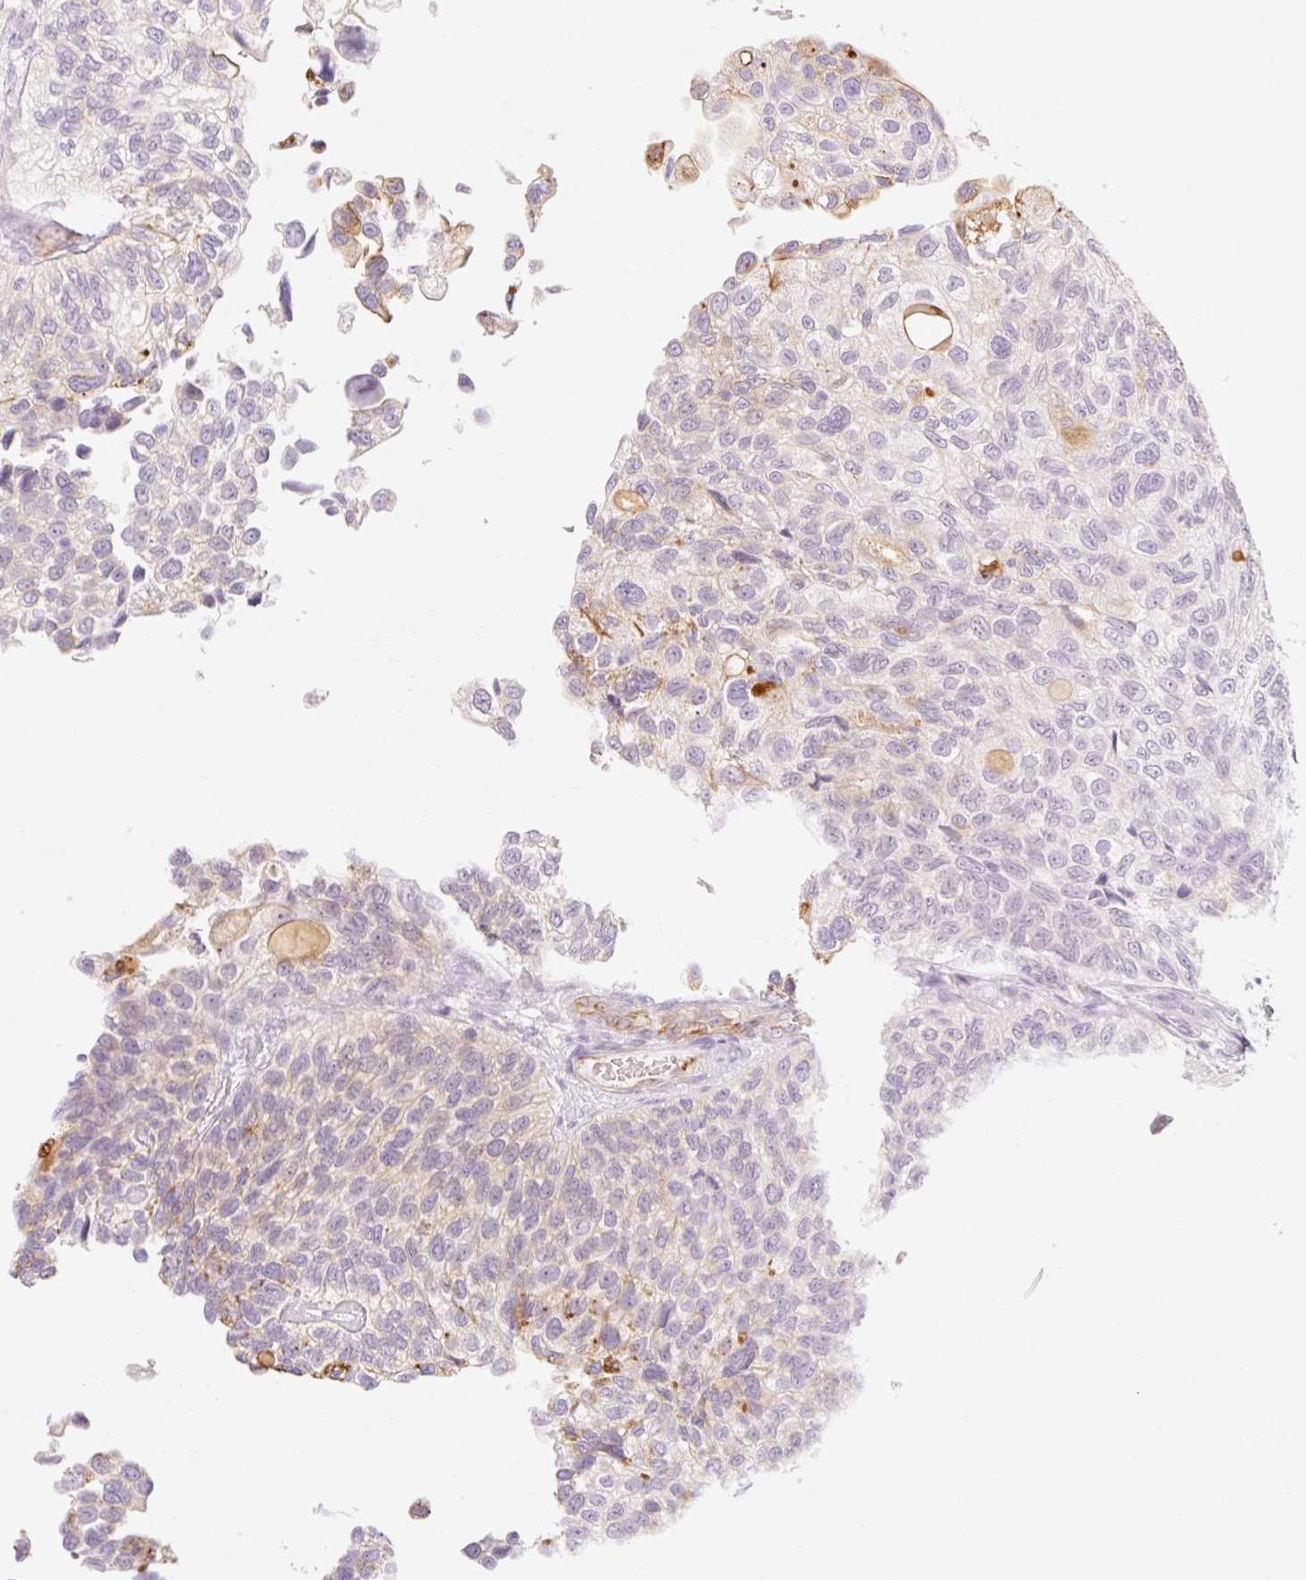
{"staining": {"intensity": "weak", "quantity": "<25%", "location": "cytoplasmic/membranous"}, "tissue": "urothelial cancer", "cell_type": "Tumor cells", "image_type": "cancer", "snomed": [{"axis": "morphology", "description": "Urothelial carcinoma, NOS"}, {"axis": "topography", "description": "Urinary bladder"}], "caption": "Urothelial cancer was stained to show a protein in brown. There is no significant staining in tumor cells.", "gene": "TAF1L", "patient": {"sex": "male", "age": 87}}